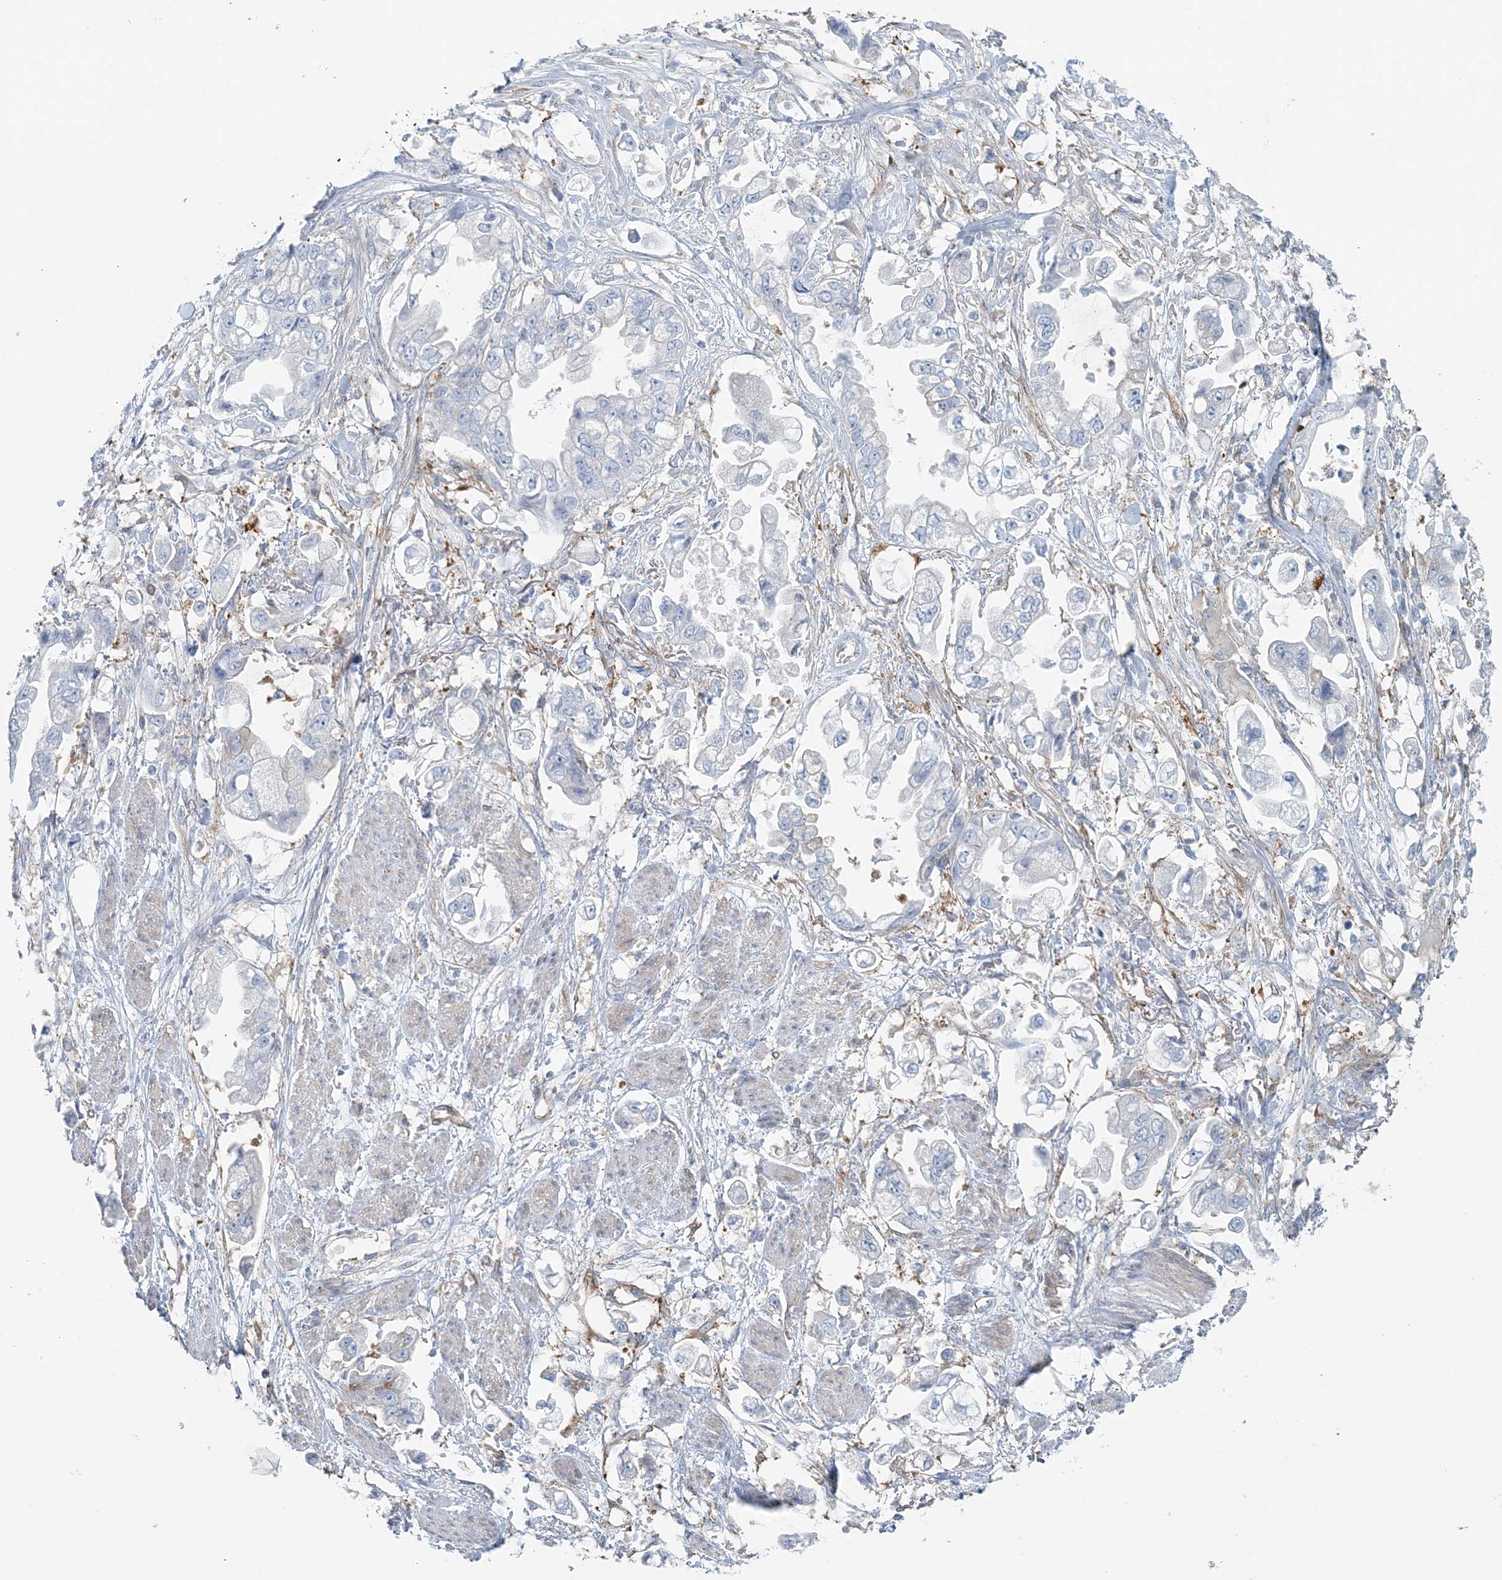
{"staining": {"intensity": "weak", "quantity": "<25%", "location": "cytoplasmic/membranous"}, "tissue": "stomach cancer", "cell_type": "Tumor cells", "image_type": "cancer", "snomed": [{"axis": "morphology", "description": "Adenocarcinoma, NOS"}, {"axis": "topography", "description": "Stomach"}], "caption": "Tumor cells show no significant protein staining in stomach cancer (adenocarcinoma). The staining was performed using DAB (3,3'-diaminobenzidine) to visualize the protein expression in brown, while the nuclei were stained in blue with hematoxylin (Magnification: 20x).", "gene": "SNX2", "patient": {"sex": "male", "age": 62}}